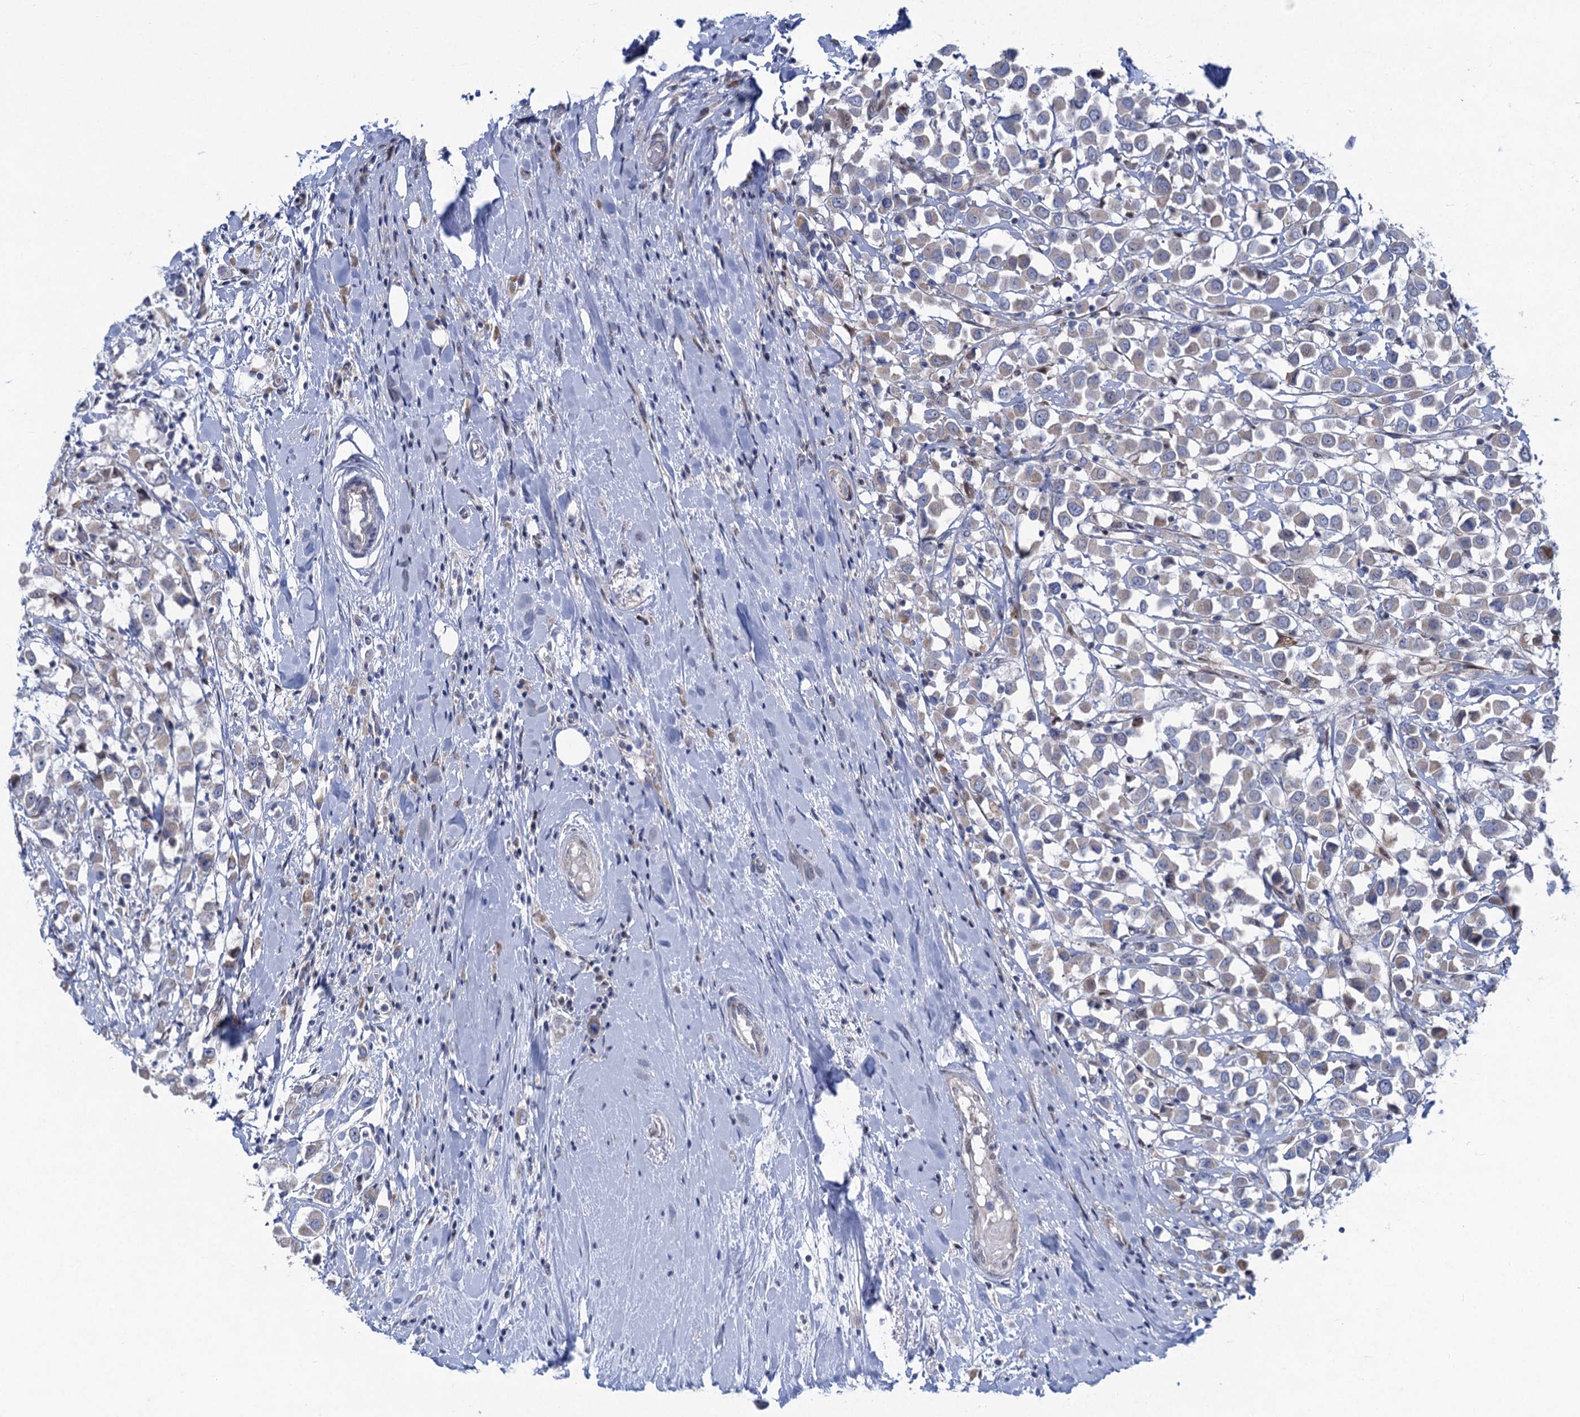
{"staining": {"intensity": "negative", "quantity": "none", "location": "none"}, "tissue": "breast cancer", "cell_type": "Tumor cells", "image_type": "cancer", "snomed": [{"axis": "morphology", "description": "Duct carcinoma"}, {"axis": "topography", "description": "Breast"}], "caption": "Tumor cells show no significant positivity in breast intraductal carcinoma. (DAB (3,3'-diaminobenzidine) immunohistochemistry (IHC), high magnification).", "gene": "QPCTL", "patient": {"sex": "female", "age": 61}}